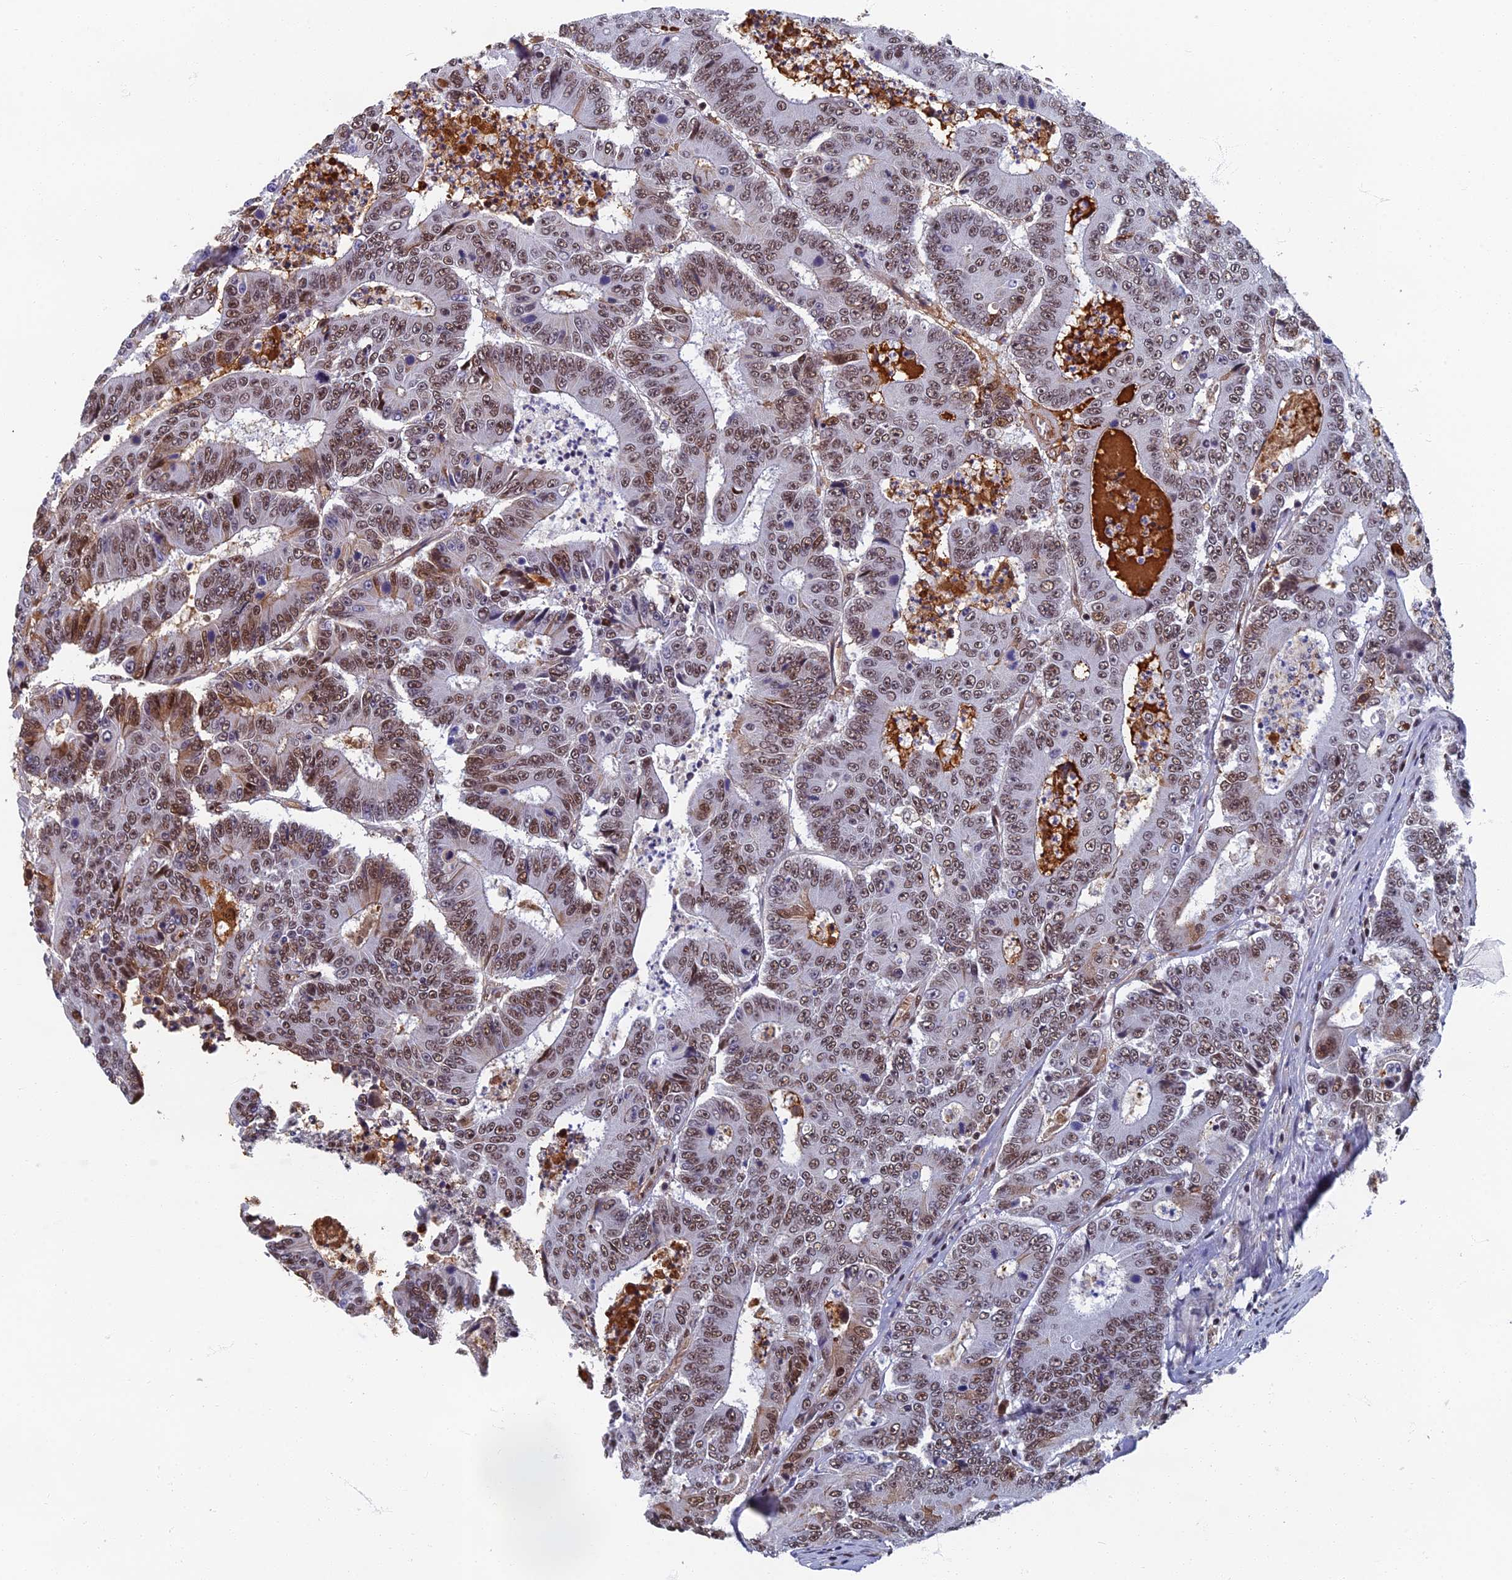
{"staining": {"intensity": "moderate", "quantity": ">75%", "location": "nuclear"}, "tissue": "colorectal cancer", "cell_type": "Tumor cells", "image_type": "cancer", "snomed": [{"axis": "morphology", "description": "Adenocarcinoma, NOS"}, {"axis": "topography", "description": "Colon"}], "caption": "DAB (3,3'-diaminobenzidine) immunohistochemical staining of human adenocarcinoma (colorectal) reveals moderate nuclear protein expression in about >75% of tumor cells. The protein of interest is shown in brown color, while the nuclei are stained blue.", "gene": "TAF13", "patient": {"sex": "male", "age": 83}}